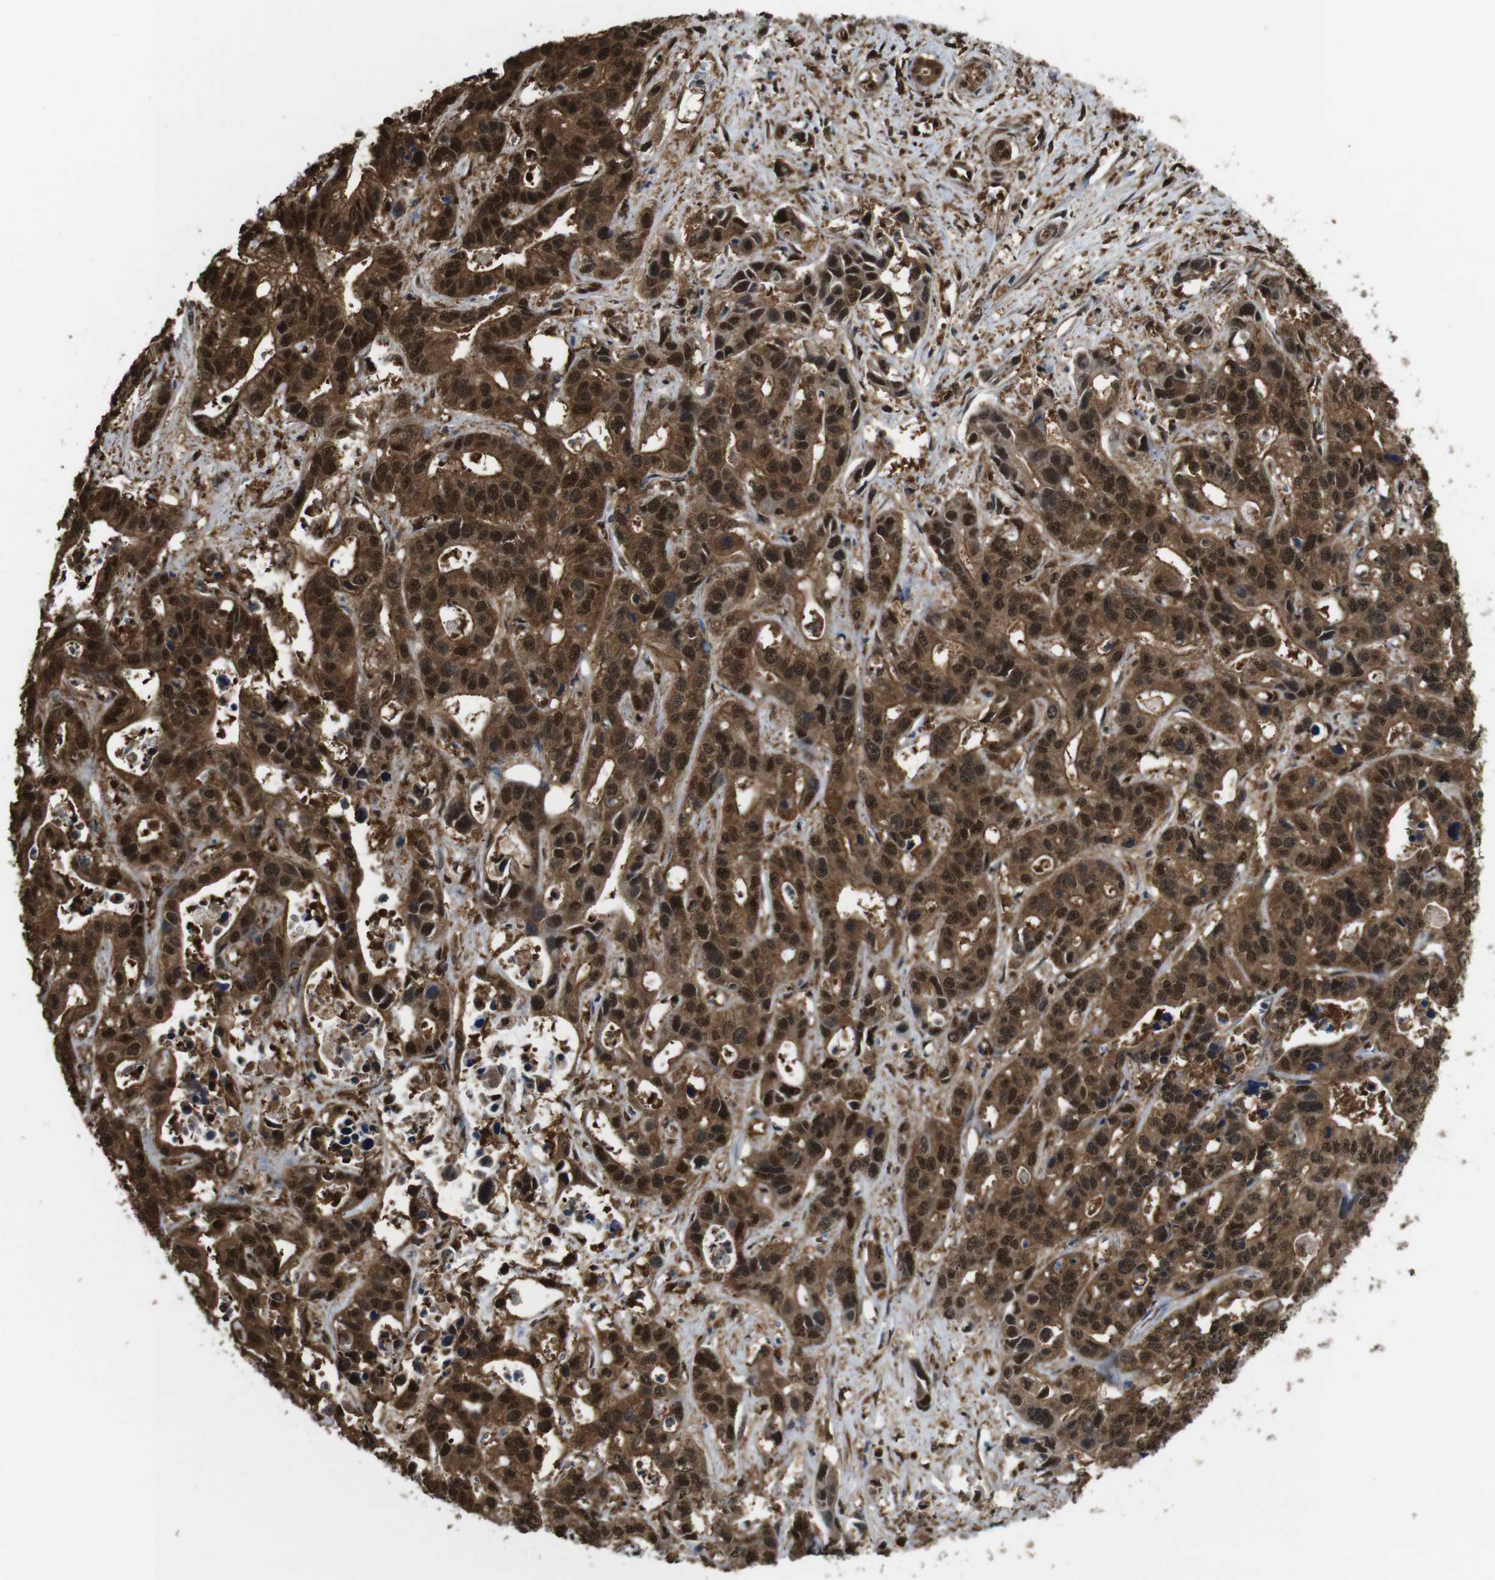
{"staining": {"intensity": "strong", "quantity": ">75%", "location": "cytoplasmic/membranous,nuclear"}, "tissue": "liver cancer", "cell_type": "Tumor cells", "image_type": "cancer", "snomed": [{"axis": "morphology", "description": "Cholangiocarcinoma"}, {"axis": "topography", "description": "Liver"}], "caption": "A high amount of strong cytoplasmic/membranous and nuclear staining is present in about >75% of tumor cells in liver cancer (cholangiocarcinoma) tissue. (Brightfield microscopy of DAB IHC at high magnification).", "gene": "YWHAG", "patient": {"sex": "female", "age": 65}}